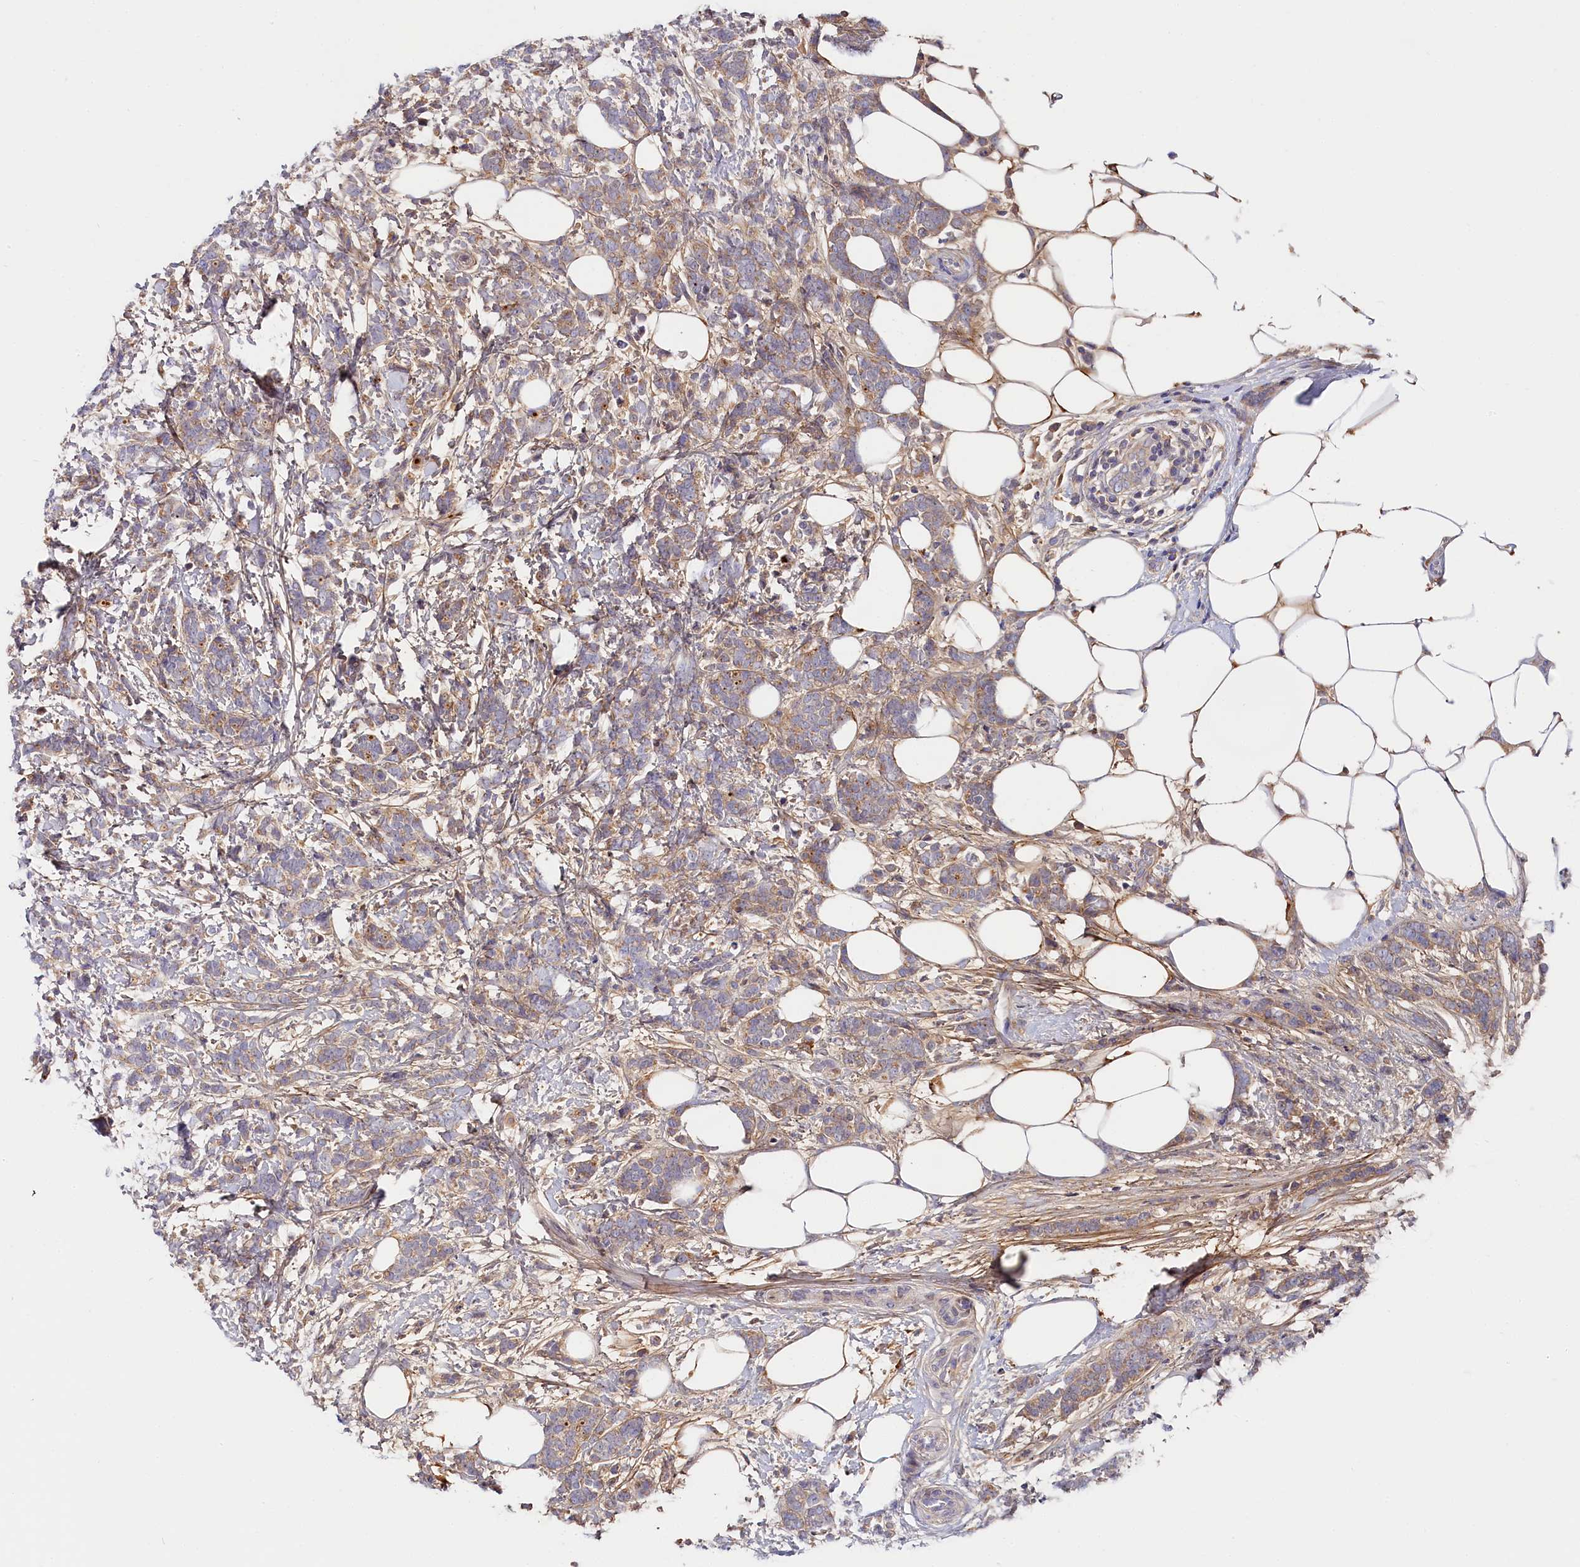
{"staining": {"intensity": "weak", "quantity": "25%-75%", "location": "cytoplasmic/membranous"}, "tissue": "breast cancer", "cell_type": "Tumor cells", "image_type": "cancer", "snomed": [{"axis": "morphology", "description": "Lobular carcinoma"}, {"axis": "topography", "description": "Breast"}], "caption": "The immunohistochemical stain shows weak cytoplasmic/membranous positivity in tumor cells of lobular carcinoma (breast) tissue. The staining is performed using DAB (3,3'-diaminobenzidine) brown chromogen to label protein expression. The nuclei are counter-stained blue using hematoxylin.", "gene": "KATNB1", "patient": {"sex": "female", "age": 58}}